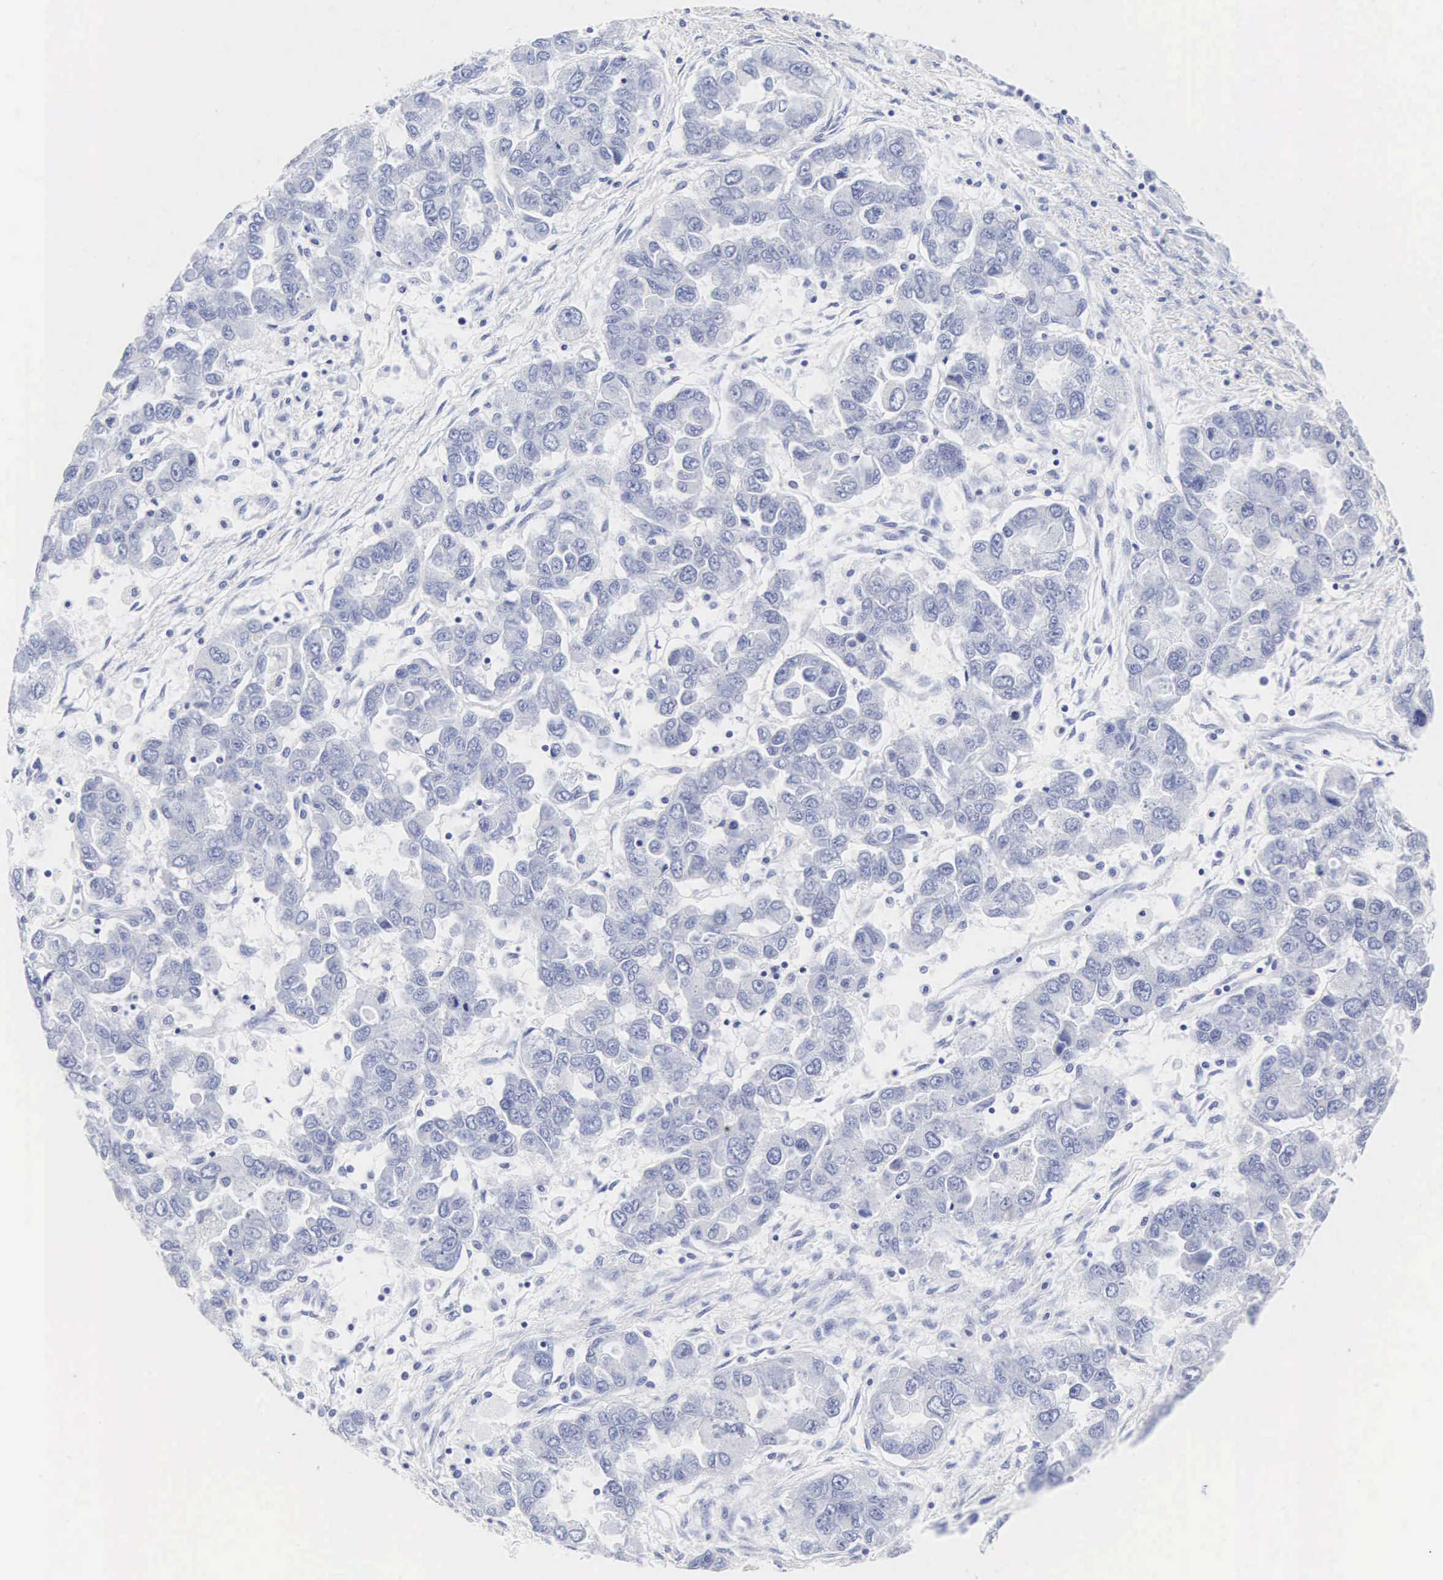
{"staining": {"intensity": "negative", "quantity": "none", "location": "none"}, "tissue": "ovarian cancer", "cell_type": "Tumor cells", "image_type": "cancer", "snomed": [{"axis": "morphology", "description": "Cystadenocarcinoma, serous, NOS"}, {"axis": "topography", "description": "Ovary"}], "caption": "Tumor cells show no significant protein positivity in ovarian cancer.", "gene": "INS", "patient": {"sex": "female", "age": 84}}